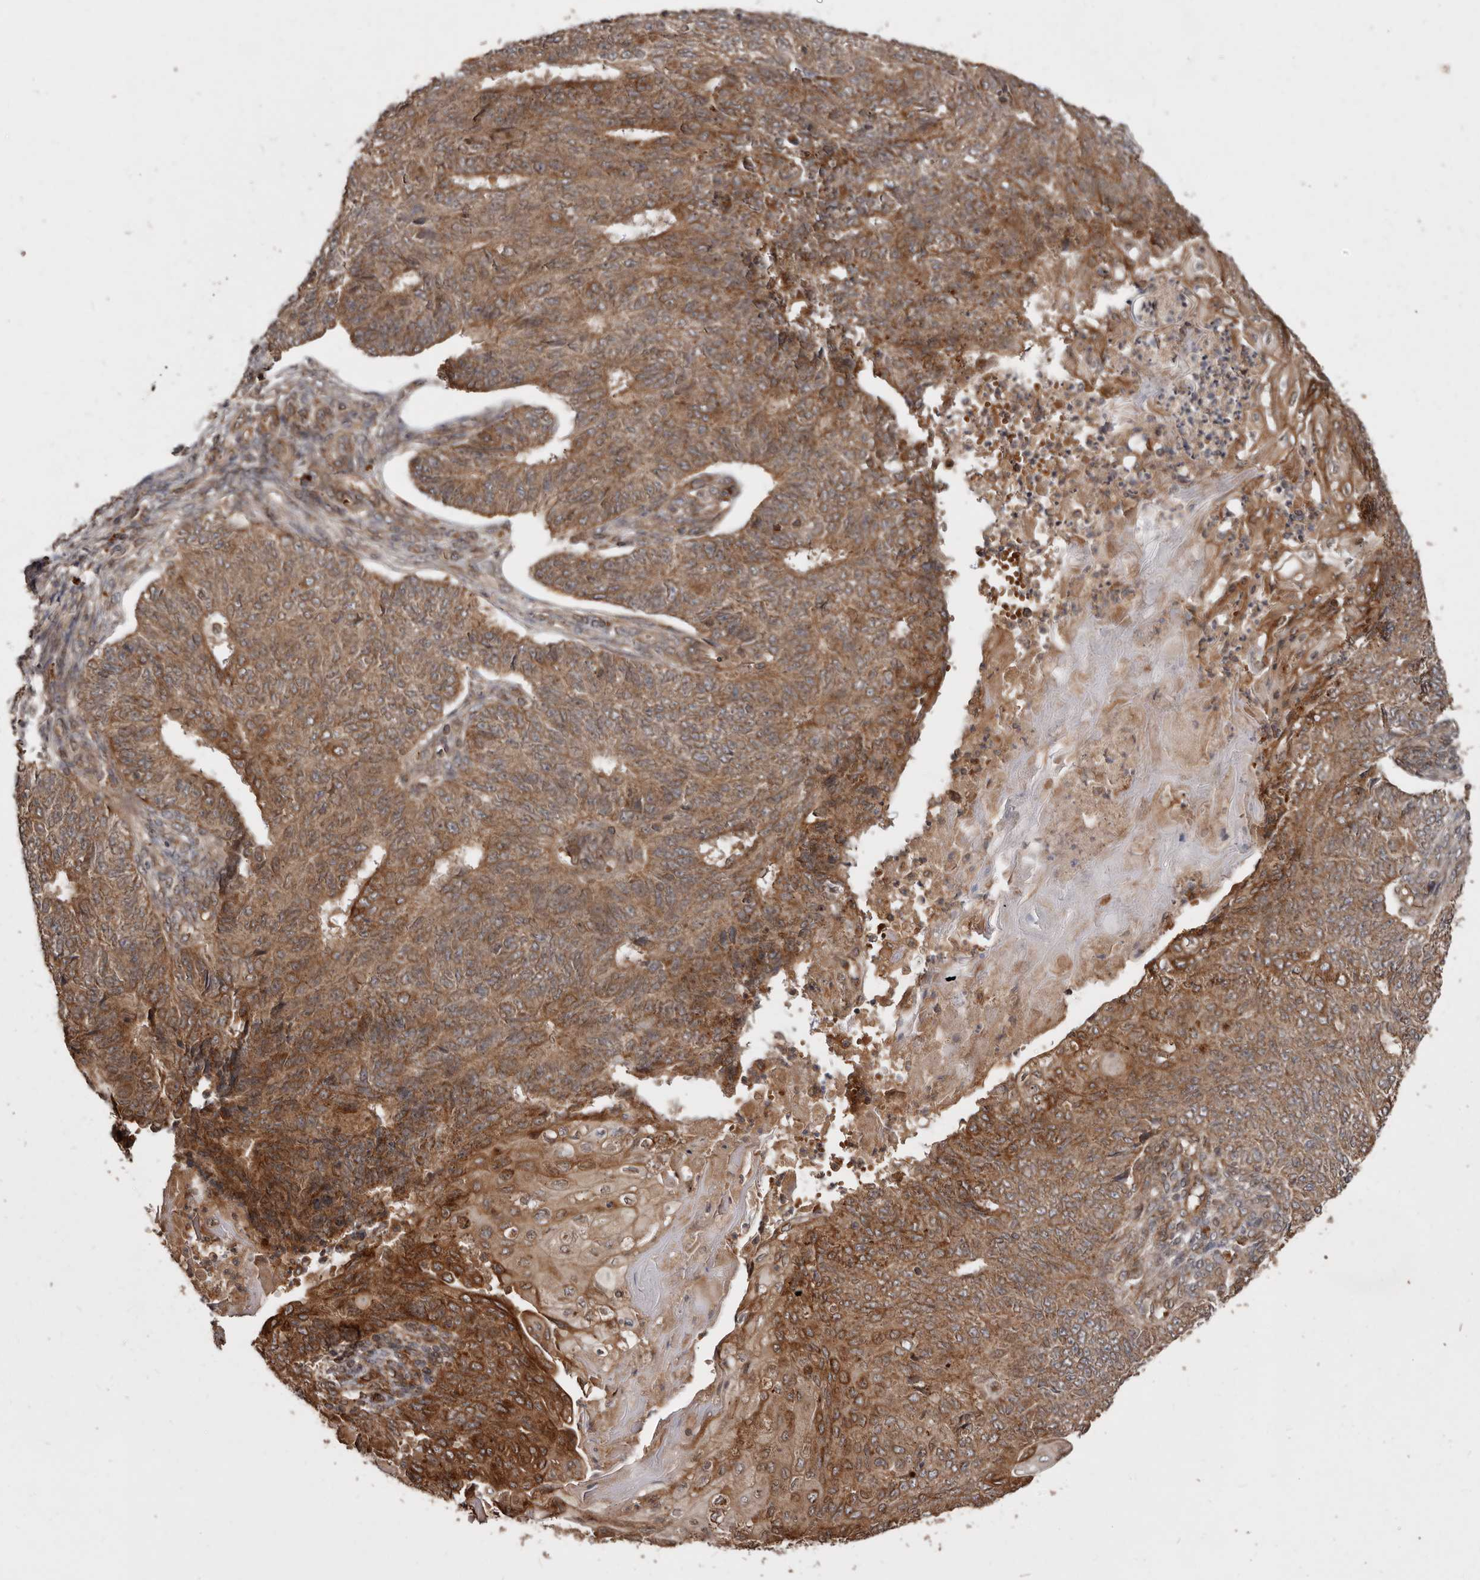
{"staining": {"intensity": "moderate", "quantity": ">75%", "location": "cytoplasmic/membranous"}, "tissue": "endometrial cancer", "cell_type": "Tumor cells", "image_type": "cancer", "snomed": [{"axis": "morphology", "description": "Adenocarcinoma, NOS"}, {"axis": "topography", "description": "Endometrium"}], "caption": "High-magnification brightfield microscopy of endometrial adenocarcinoma stained with DAB (3,3'-diaminobenzidine) (brown) and counterstained with hematoxylin (blue). tumor cells exhibit moderate cytoplasmic/membranous staining is appreciated in approximately>75% of cells. The protein of interest is shown in brown color, while the nuclei are stained blue.", "gene": "STK36", "patient": {"sex": "female", "age": 32}}